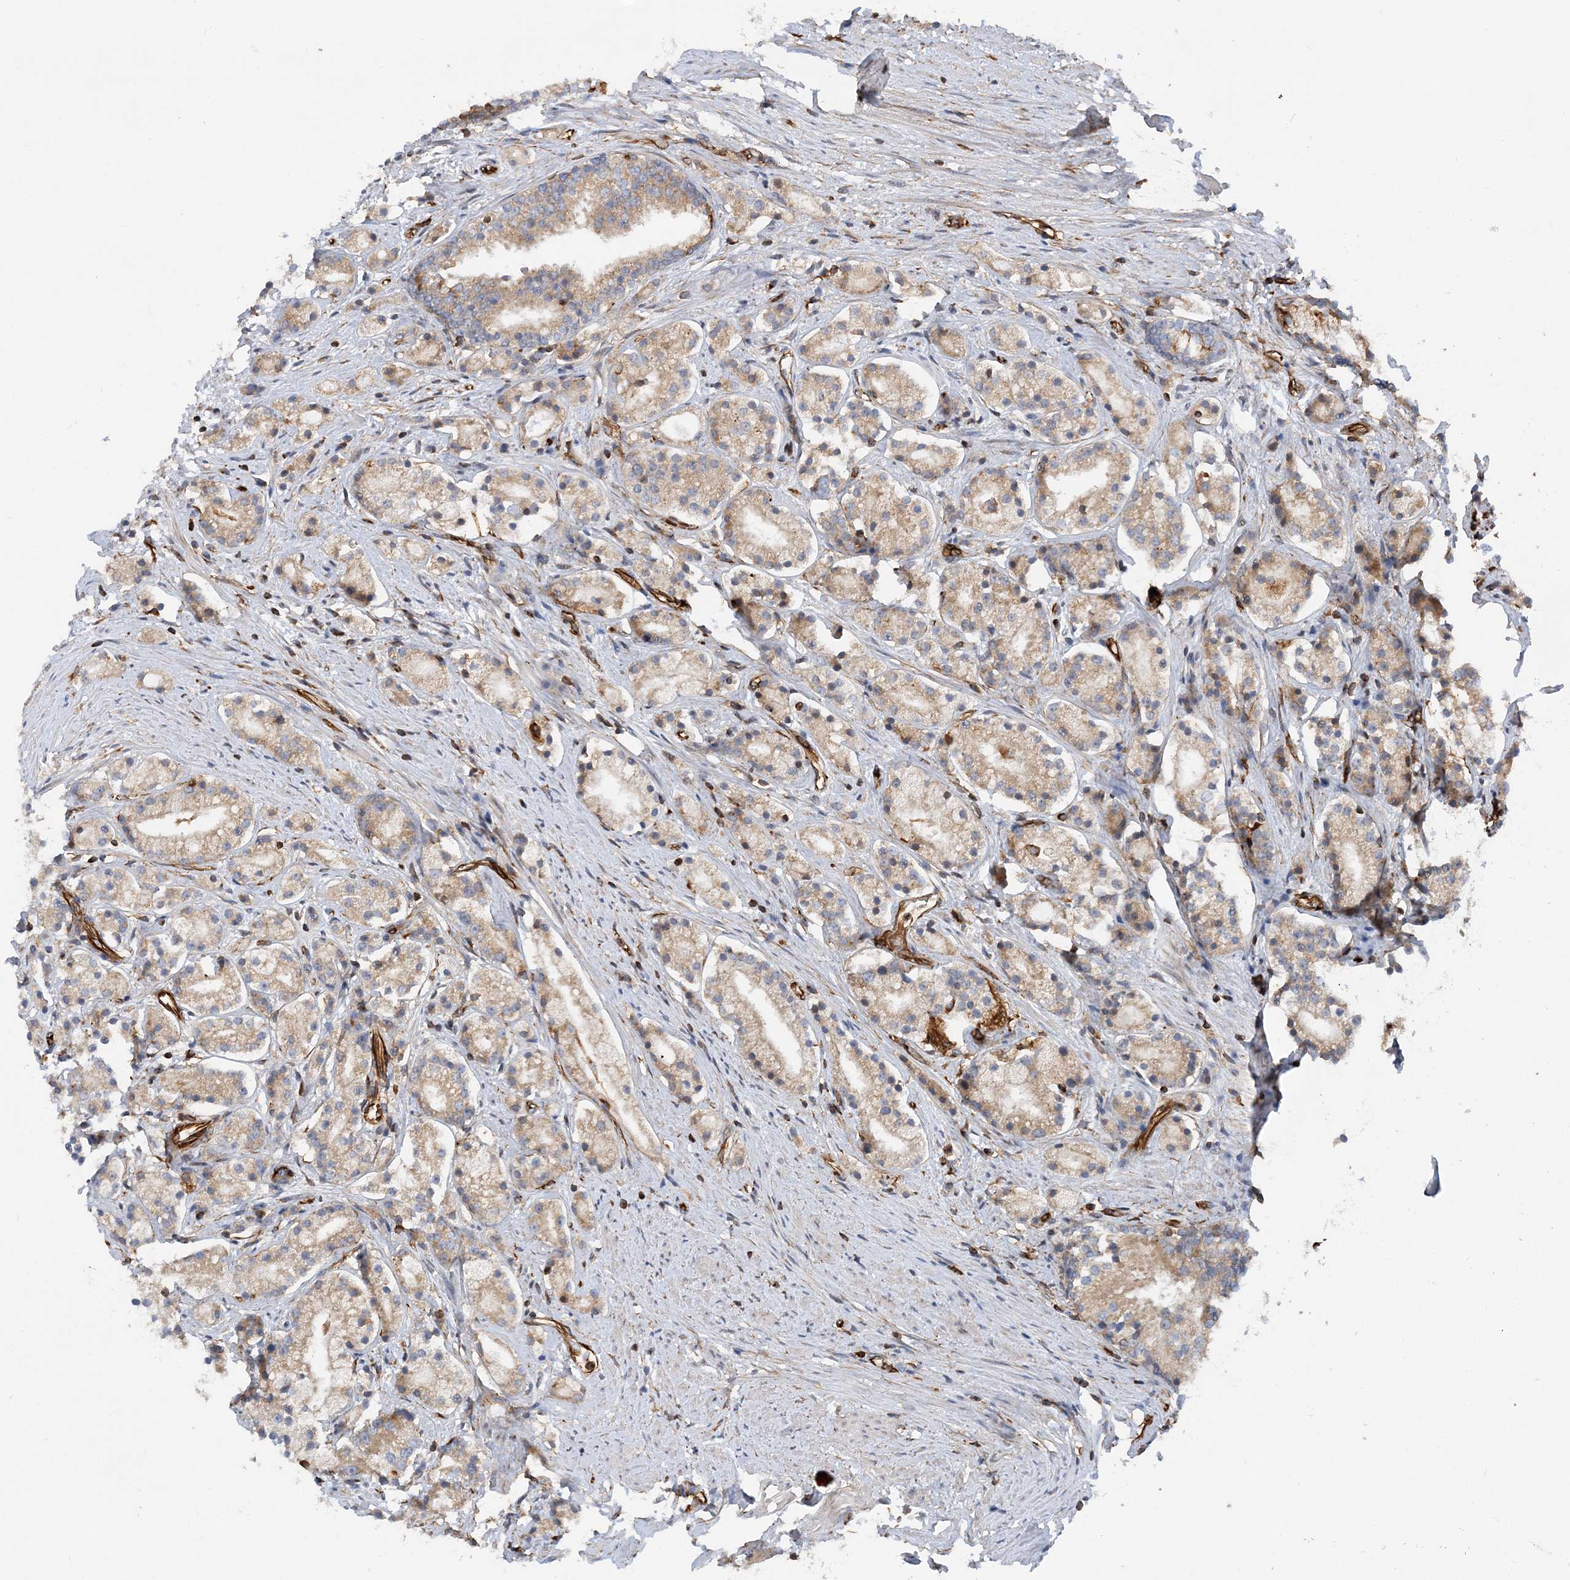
{"staining": {"intensity": "weak", "quantity": "25%-75%", "location": "cytoplasmic/membranous"}, "tissue": "prostate cancer", "cell_type": "Tumor cells", "image_type": "cancer", "snomed": [{"axis": "morphology", "description": "Adenocarcinoma, High grade"}, {"axis": "topography", "description": "Prostate"}], "caption": "Prostate adenocarcinoma (high-grade) was stained to show a protein in brown. There is low levels of weak cytoplasmic/membranous staining in approximately 25%-75% of tumor cells.", "gene": "FAM114A2", "patient": {"sex": "male", "age": 69}}